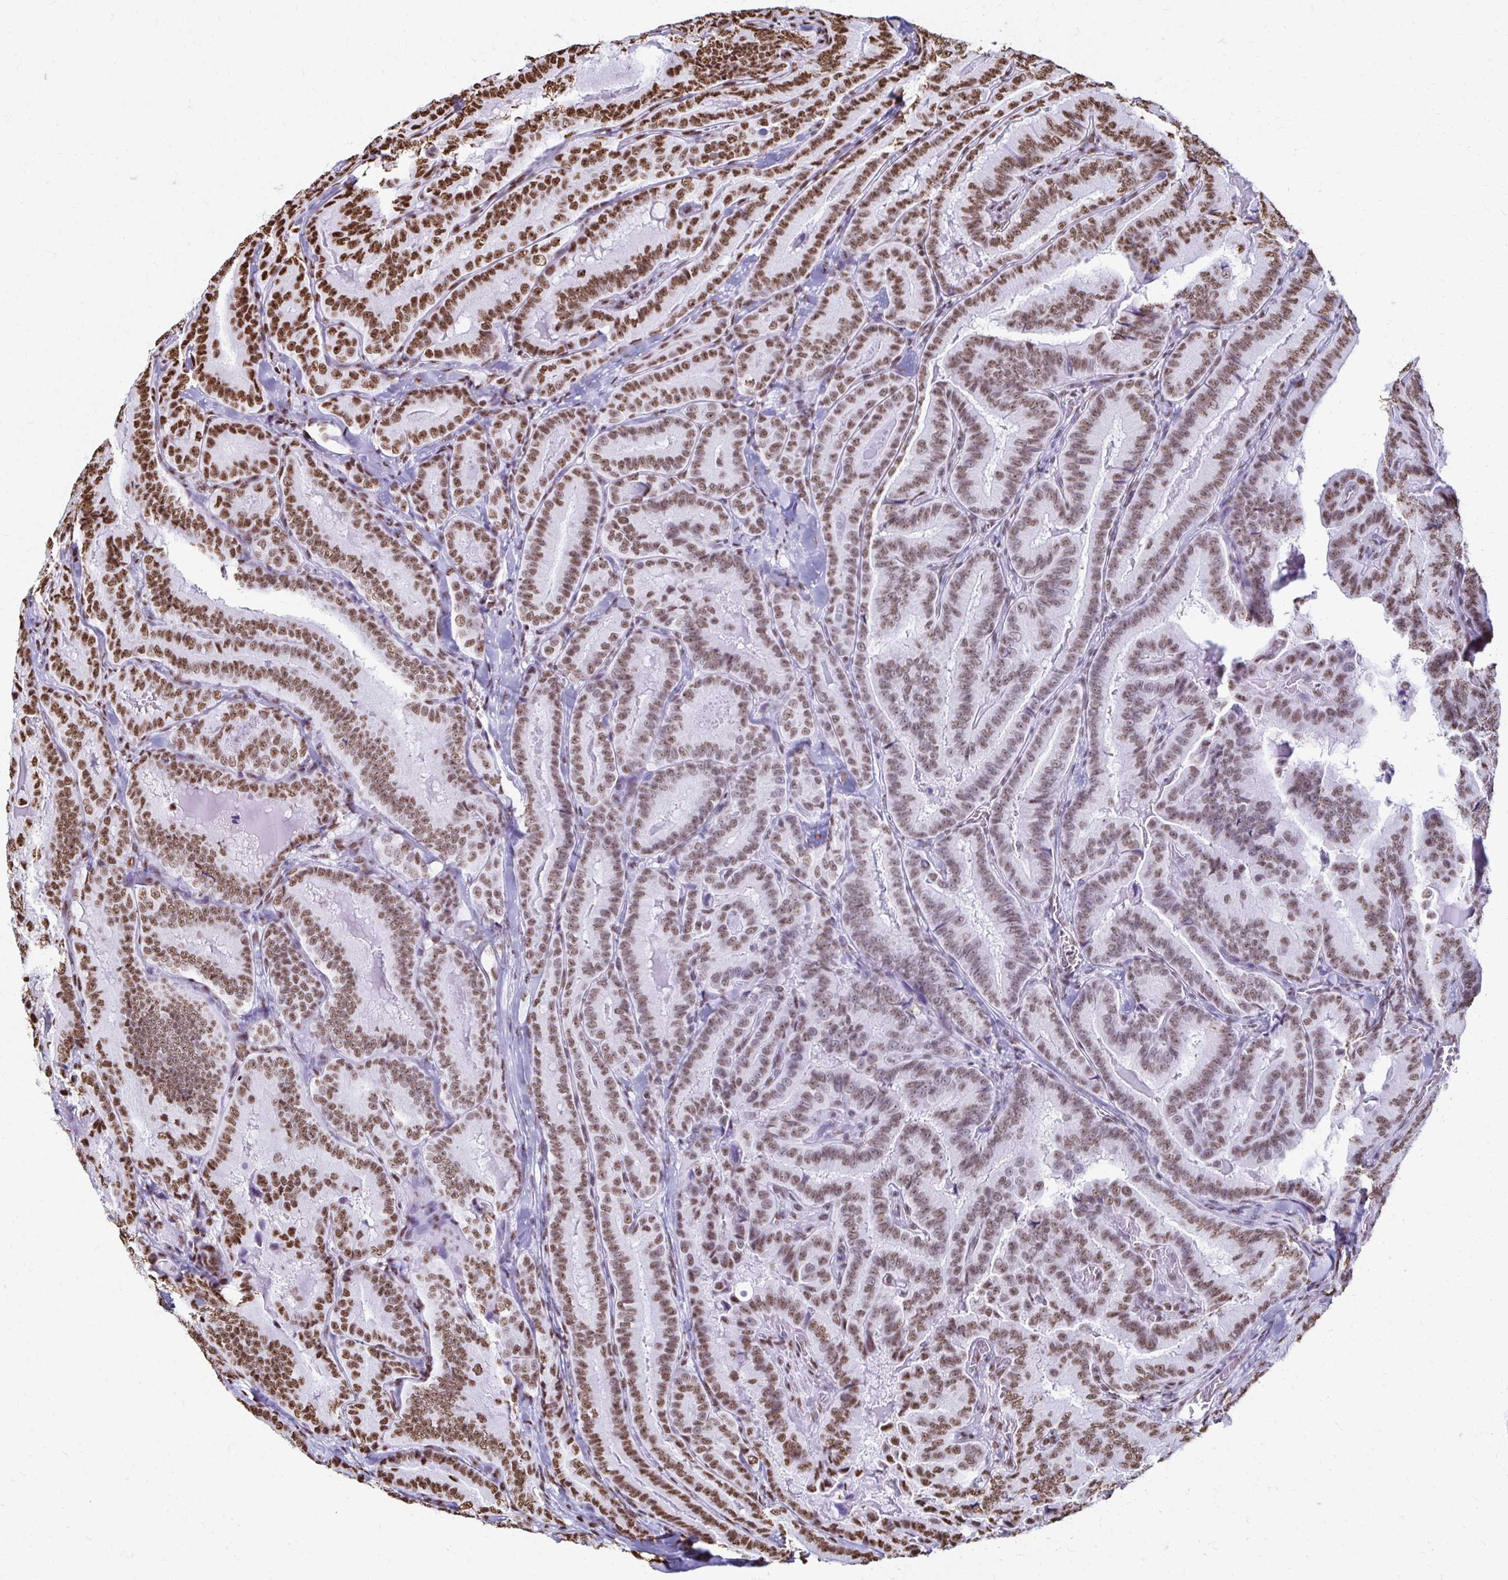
{"staining": {"intensity": "moderate", "quantity": ">75%", "location": "nuclear"}, "tissue": "thyroid cancer", "cell_type": "Tumor cells", "image_type": "cancer", "snomed": [{"axis": "morphology", "description": "Papillary adenocarcinoma, NOS"}, {"axis": "topography", "description": "Thyroid gland"}], "caption": "The immunohistochemical stain labels moderate nuclear staining in tumor cells of papillary adenocarcinoma (thyroid) tissue. (IHC, brightfield microscopy, high magnification).", "gene": "NONO", "patient": {"sex": "male", "age": 61}}